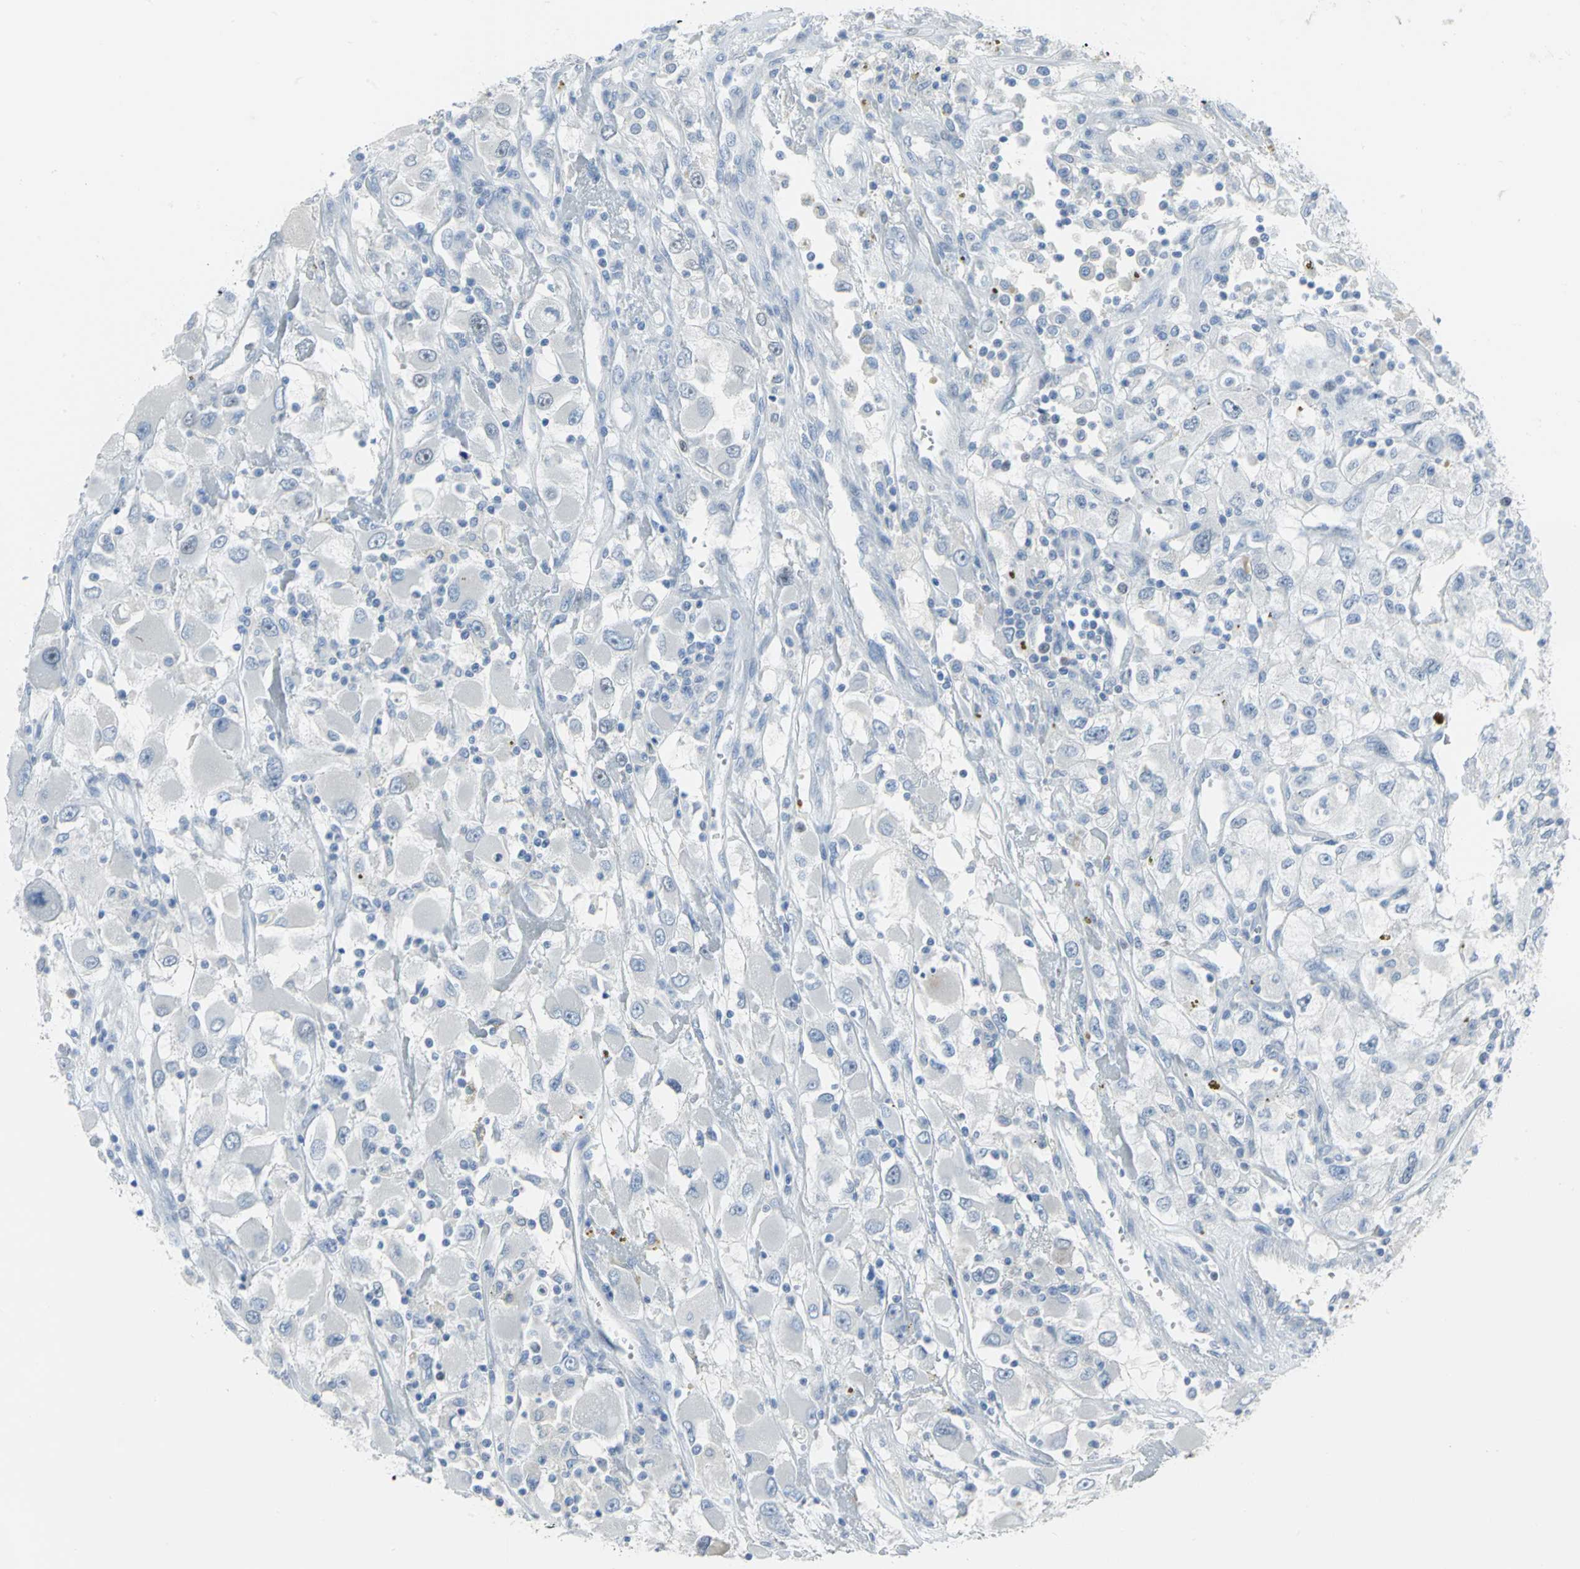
{"staining": {"intensity": "negative", "quantity": "none", "location": "none"}, "tissue": "renal cancer", "cell_type": "Tumor cells", "image_type": "cancer", "snomed": [{"axis": "morphology", "description": "Adenocarcinoma, NOS"}, {"axis": "topography", "description": "Kidney"}], "caption": "A high-resolution image shows immunohistochemistry staining of renal cancer (adenocarcinoma), which exhibits no significant expression in tumor cells.", "gene": "MCM3", "patient": {"sex": "female", "age": 52}}